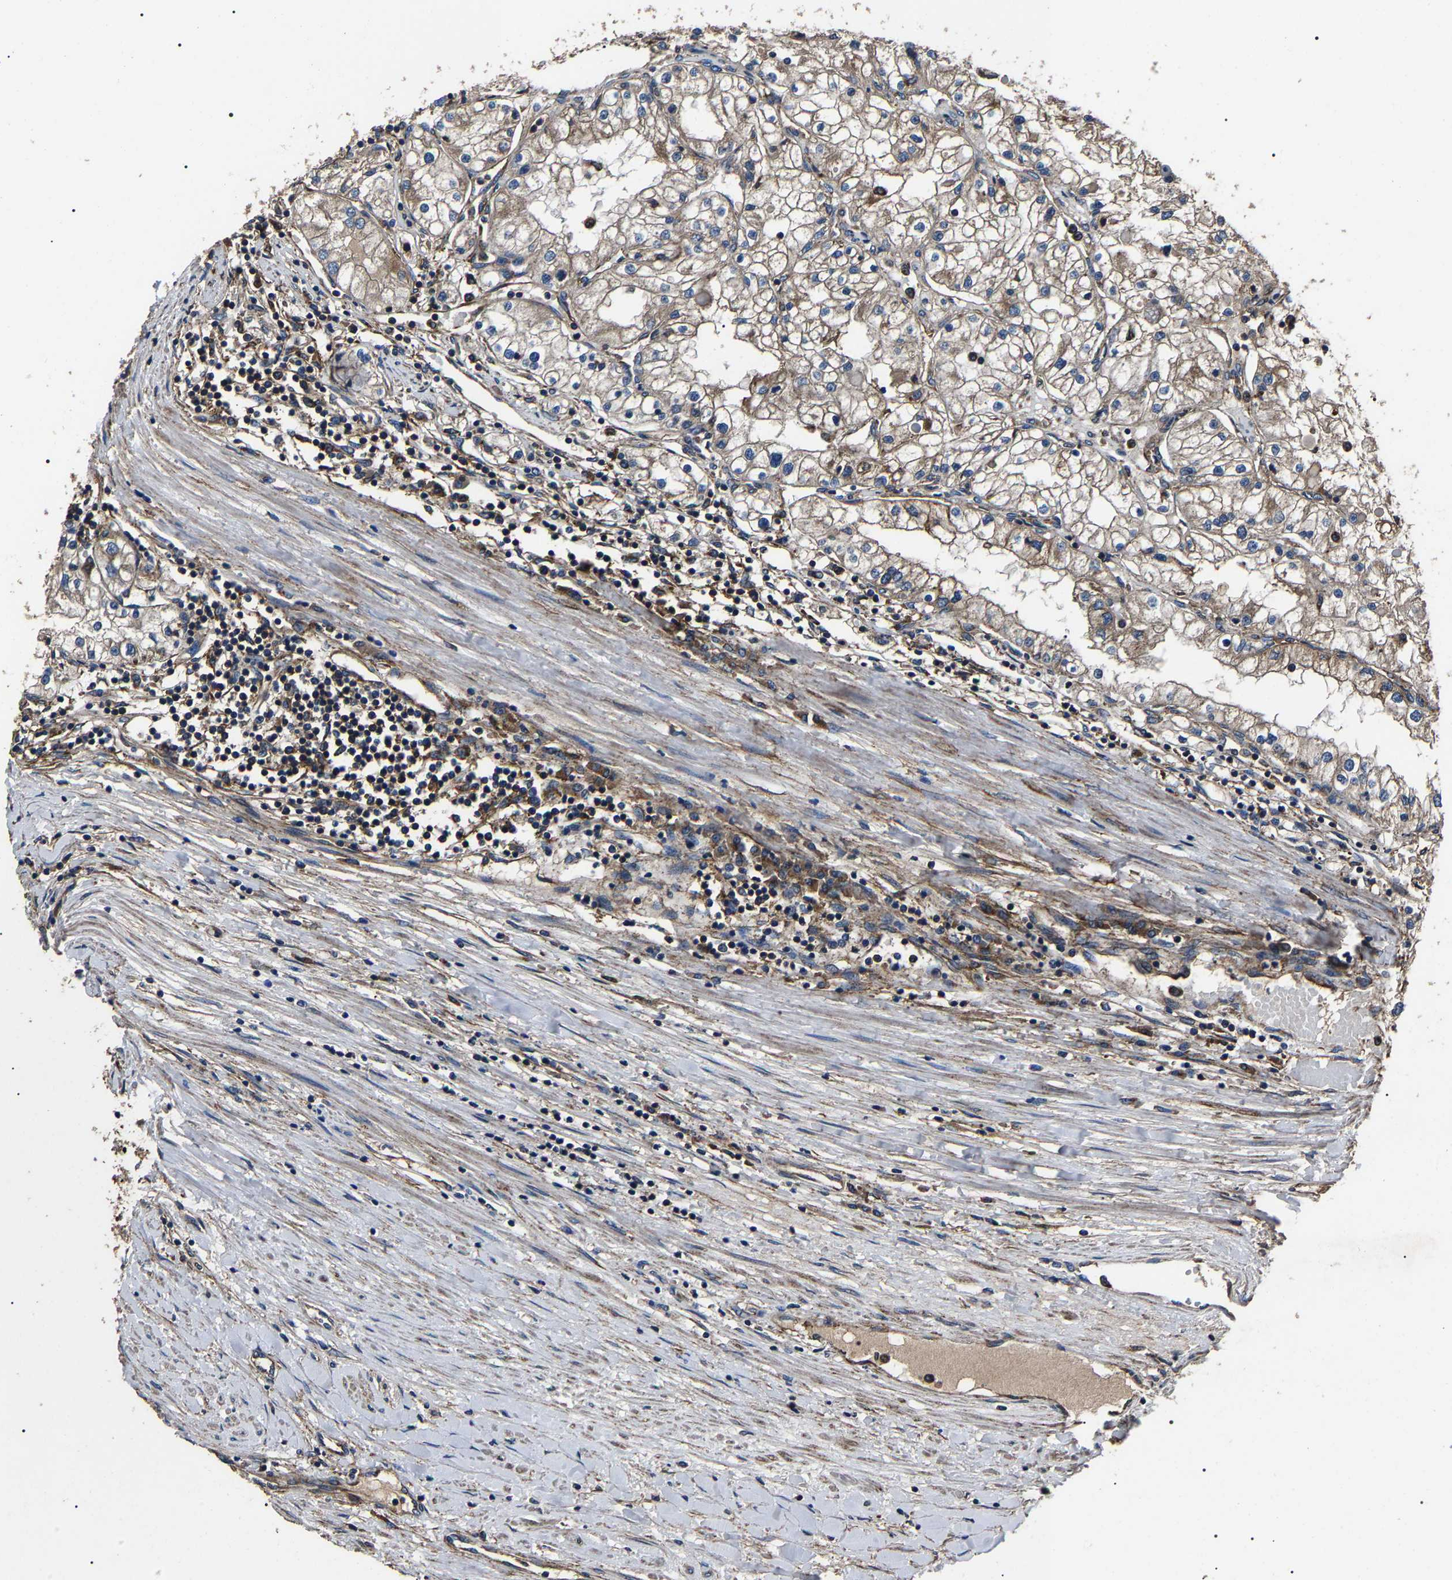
{"staining": {"intensity": "moderate", "quantity": ">75%", "location": "cytoplasmic/membranous"}, "tissue": "renal cancer", "cell_type": "Tumor cells", "image_type": "cancer", "snomed": [{"axis": "morphology", "description": "Adenocarcinoma, NOS"}, {"axis": "topography", "description": "Kidney"}], "caption": "Adenocarcinoma (renal) stained for a protein displays moderate cytoplasmic/membranous positivity in tumor cells. (Stains: DAB (3,3'-diaminobenzidine) in brown, nuclei in blue, Microscopy: brightfield microscopy at high magnification).", "gene": "HSCB", "patient": {"sex": "male", "age": 68}}